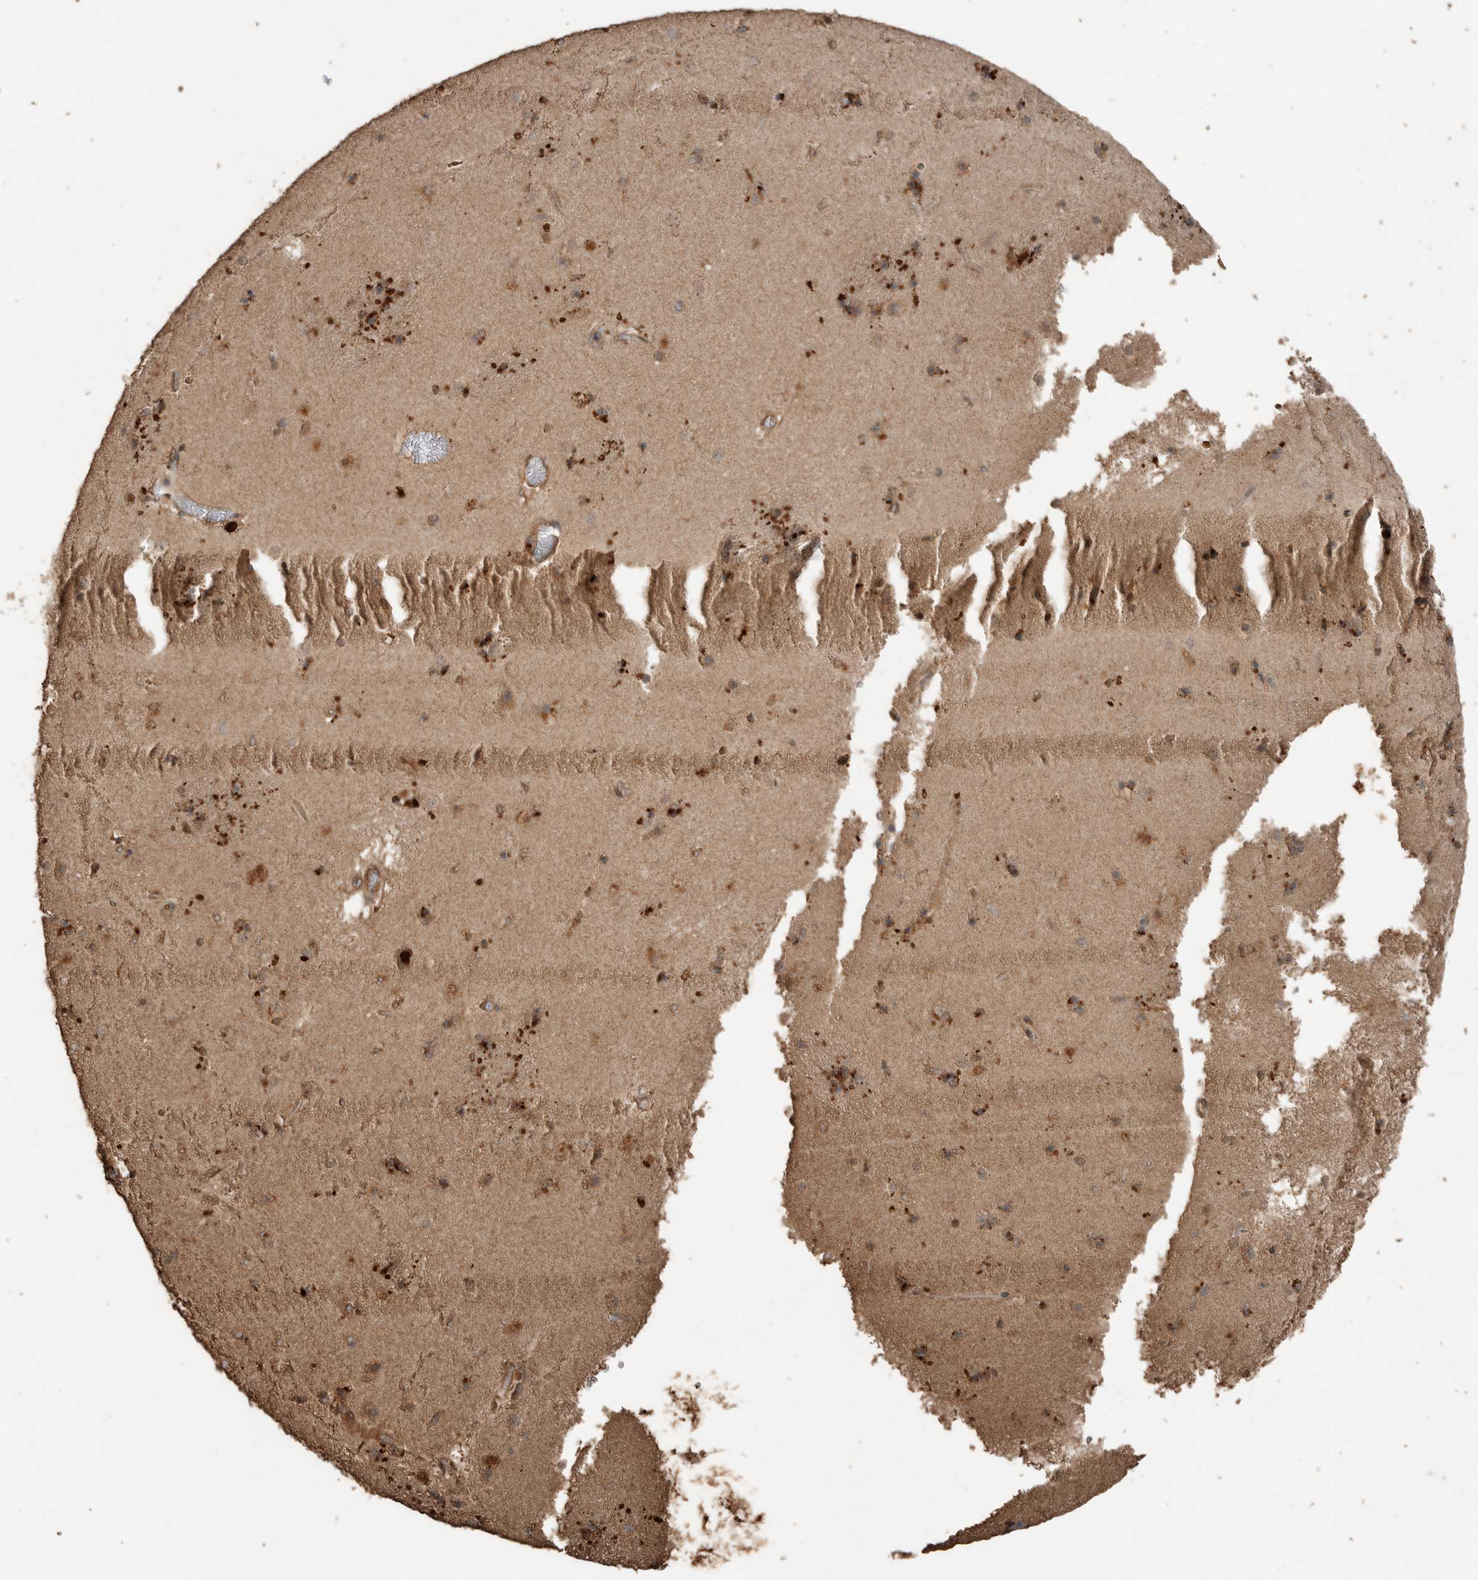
{"staining": {"intensity": "strong", "quantity": ">75%", "location": "cytoplasmic/membranous"}, "tissue": "caudate", "cell_type": "Glial cells", "image_type": "normal", "snomed": [{"axis": "morphology", "description": "Normal tissue, NOS"}, {"axis": "topography", "description": "Lateral ventricle wall"}], "caption": "Brown immunohistochemical staining in unremarkable caudate demonstrates strong cytoplasmic/membranous expression in about >75% of glial cells. The staining was performed using DAB (3,3'-diaminobenzidine) to visualize the protein expression in brown, while the nuclei were stained in blue with hematoxylin (Magnification: 20x).", "gene": "BLZF1", "patient": {"sex": "male", "age": 70}}